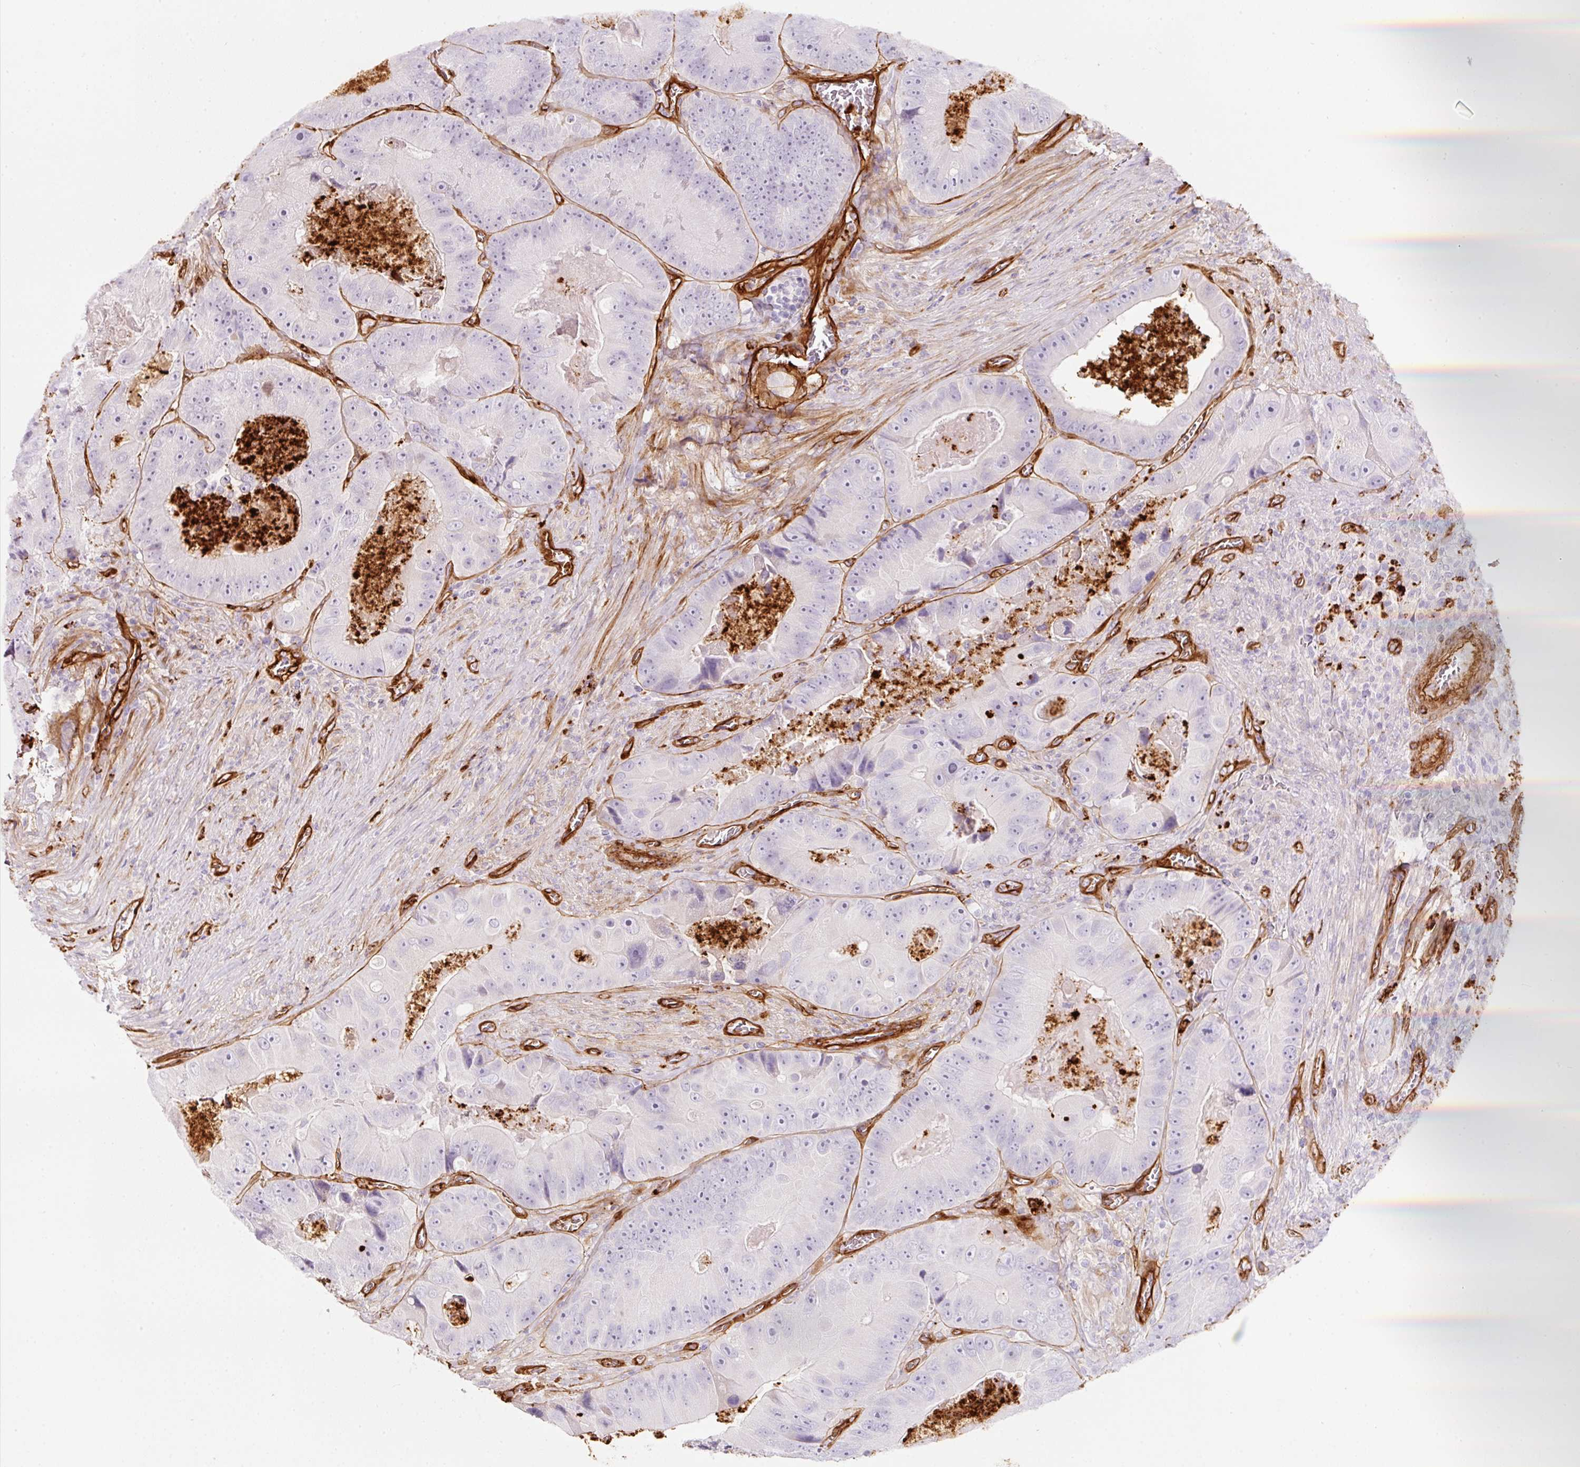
{"staining": {"intensity": "negative", "quantity": "none", "location": "none"}, "tissue": "colorectal cancer", "cell_type": "Tumor cells", "image_type": "cancer", "snomed": [{"axis": "morphology", "description": "Adenocarcinoma, NOS"}, {"axis": "topography", "description": "Colon"}], "caption": "This is an immunohistochemistry (IHC) image of colorectal cancer (adenocarcinoma). There is no expression in tumor cells.", "gene": "LOXL4", "patient": {"sex": "female", "age": 86}}